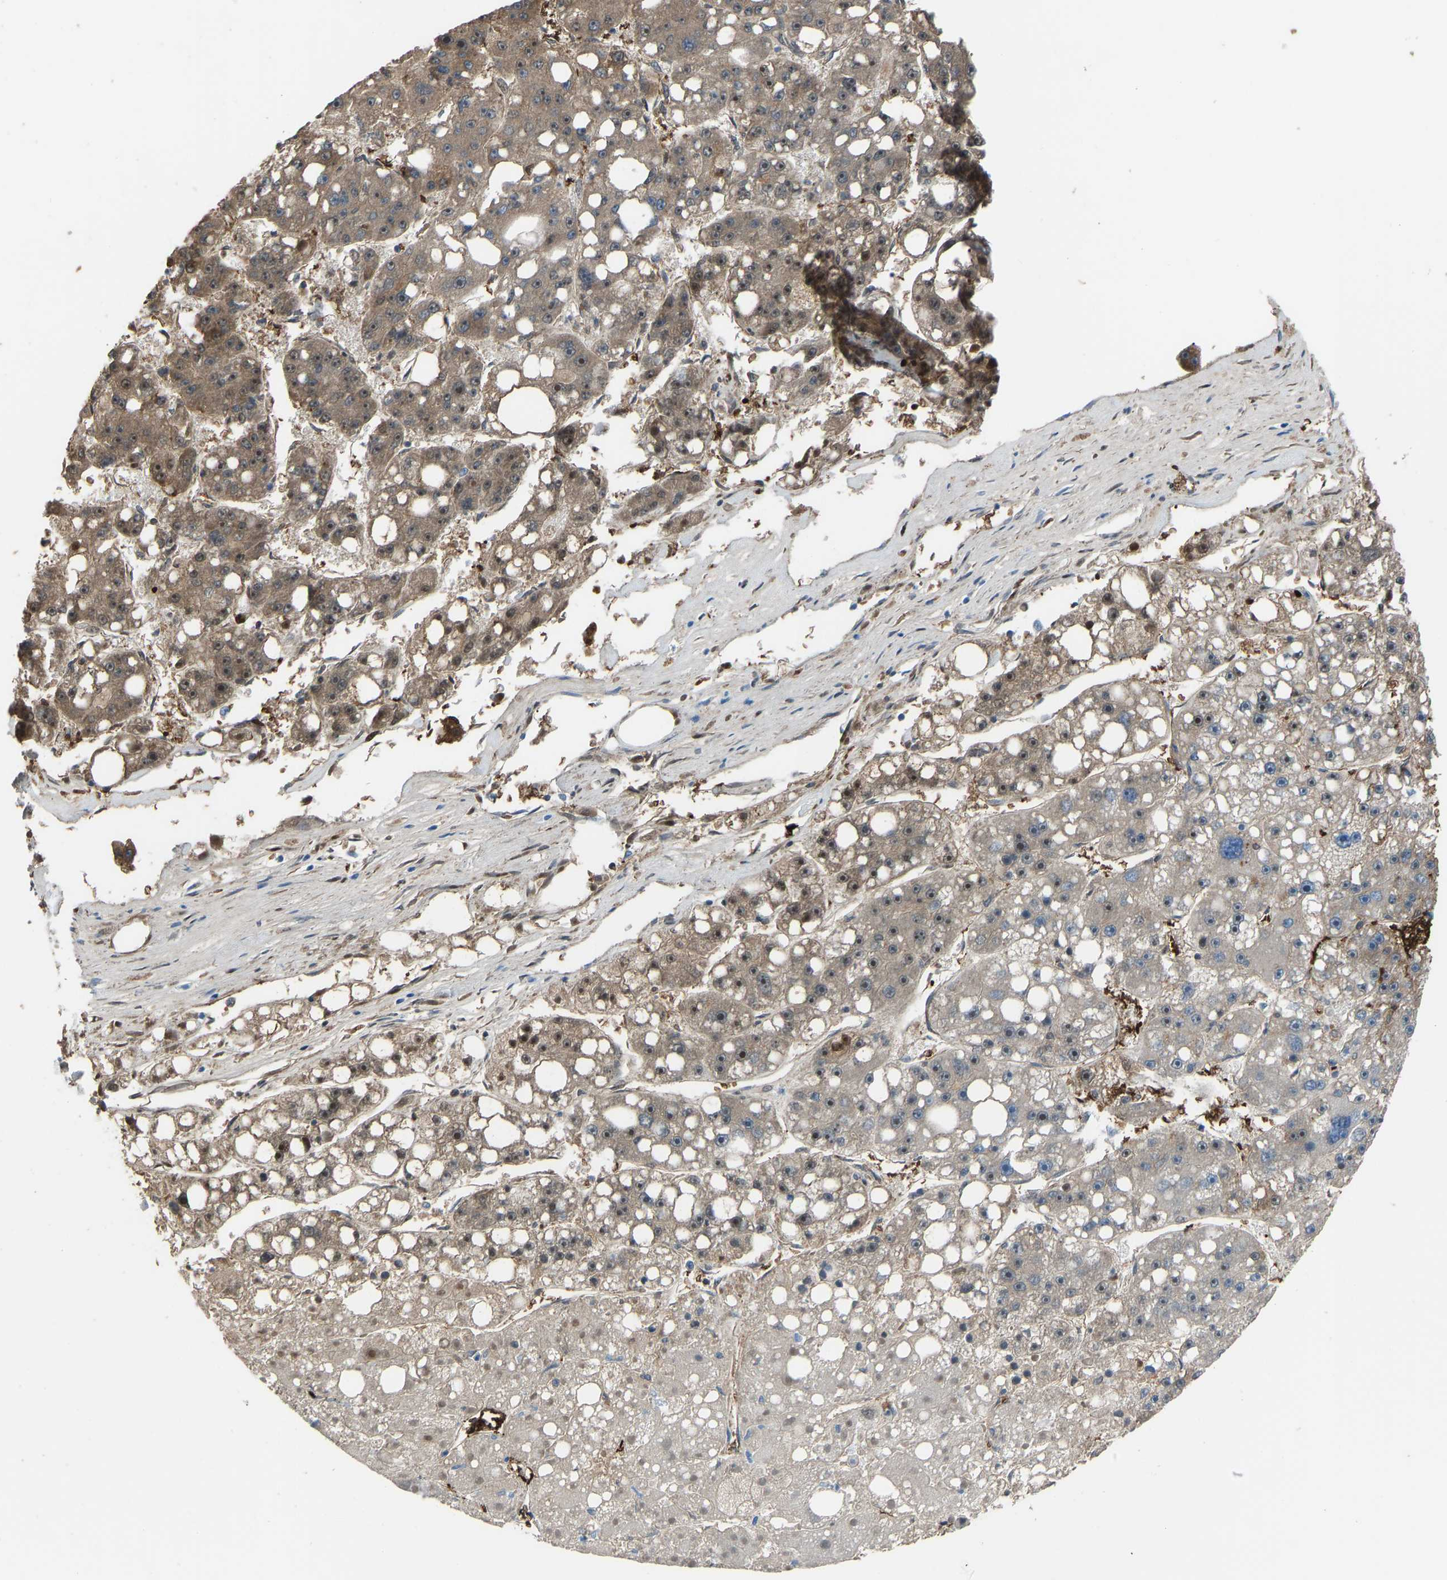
{"staining": {"intensity": "moderate", "quantity": ">75%", "location": "cytoplasmic/membranous,nuclear"}, "tissue": "liver cancer", "cell_type": "Tumor cells", "image_type": "cancer", "snomed": [{"axis": "morphology", "description": "Carcinoma, Hepatocellular, NOS"}, {"axis": "topography", "description": "Liver"}], "caption": "DAB (3,3'-diaminobenzidine) immunohistochemical staining of human liver hepatocellular carcinoma exhibits moderate cytoplasmic/membranous and nuclear protein expression in approximately >75% of tumor cells. The protein of interest is stained brown, and the nuclei are stained in blue (DAB IHC with brightfield microscopy, high magnification).", "gene": "PIGS", "patient": {"sex": "female", "age": 61}}